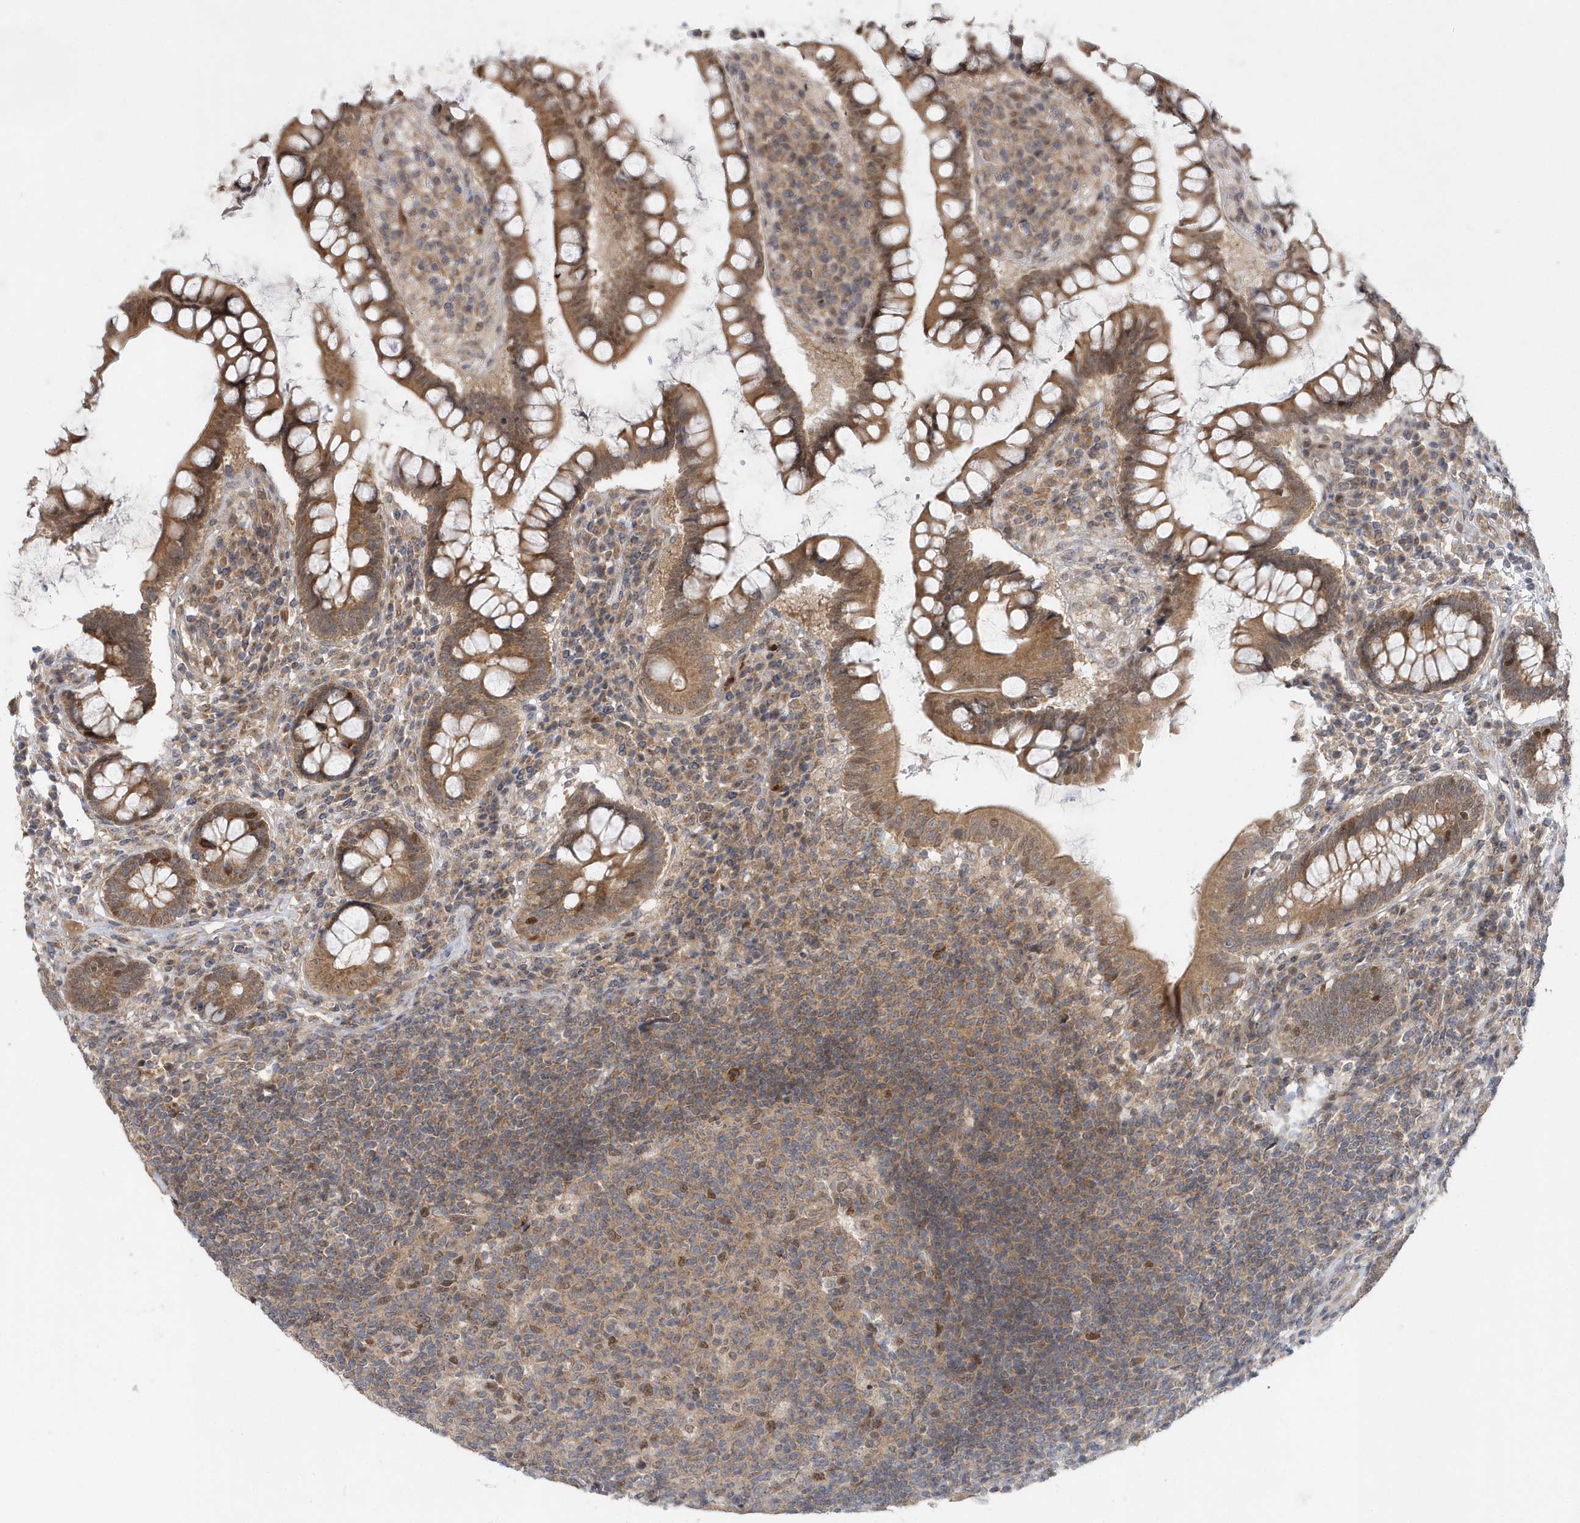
{"staining": {"intensity": "moderate", "quantity": ">75%", "location": "cytoplasmic/membranous,nuclear"}, "tissue": "colon", "cell_type": "Endothelial cells", "image_type": "normal", "snomed": [{"axis": "morphology", "description": "Normal tissue, NOS"}, {"axis": "topography", "description": "Colon"}], "caption": "Brown immunohistochemical staining in unremarkable human colon displays moderate cytoplasmic/membranous,nuclear staining in about >75% of endothelial cells.", "gene": "MXI1", "patient": {"sex": "female", "age": 79}}